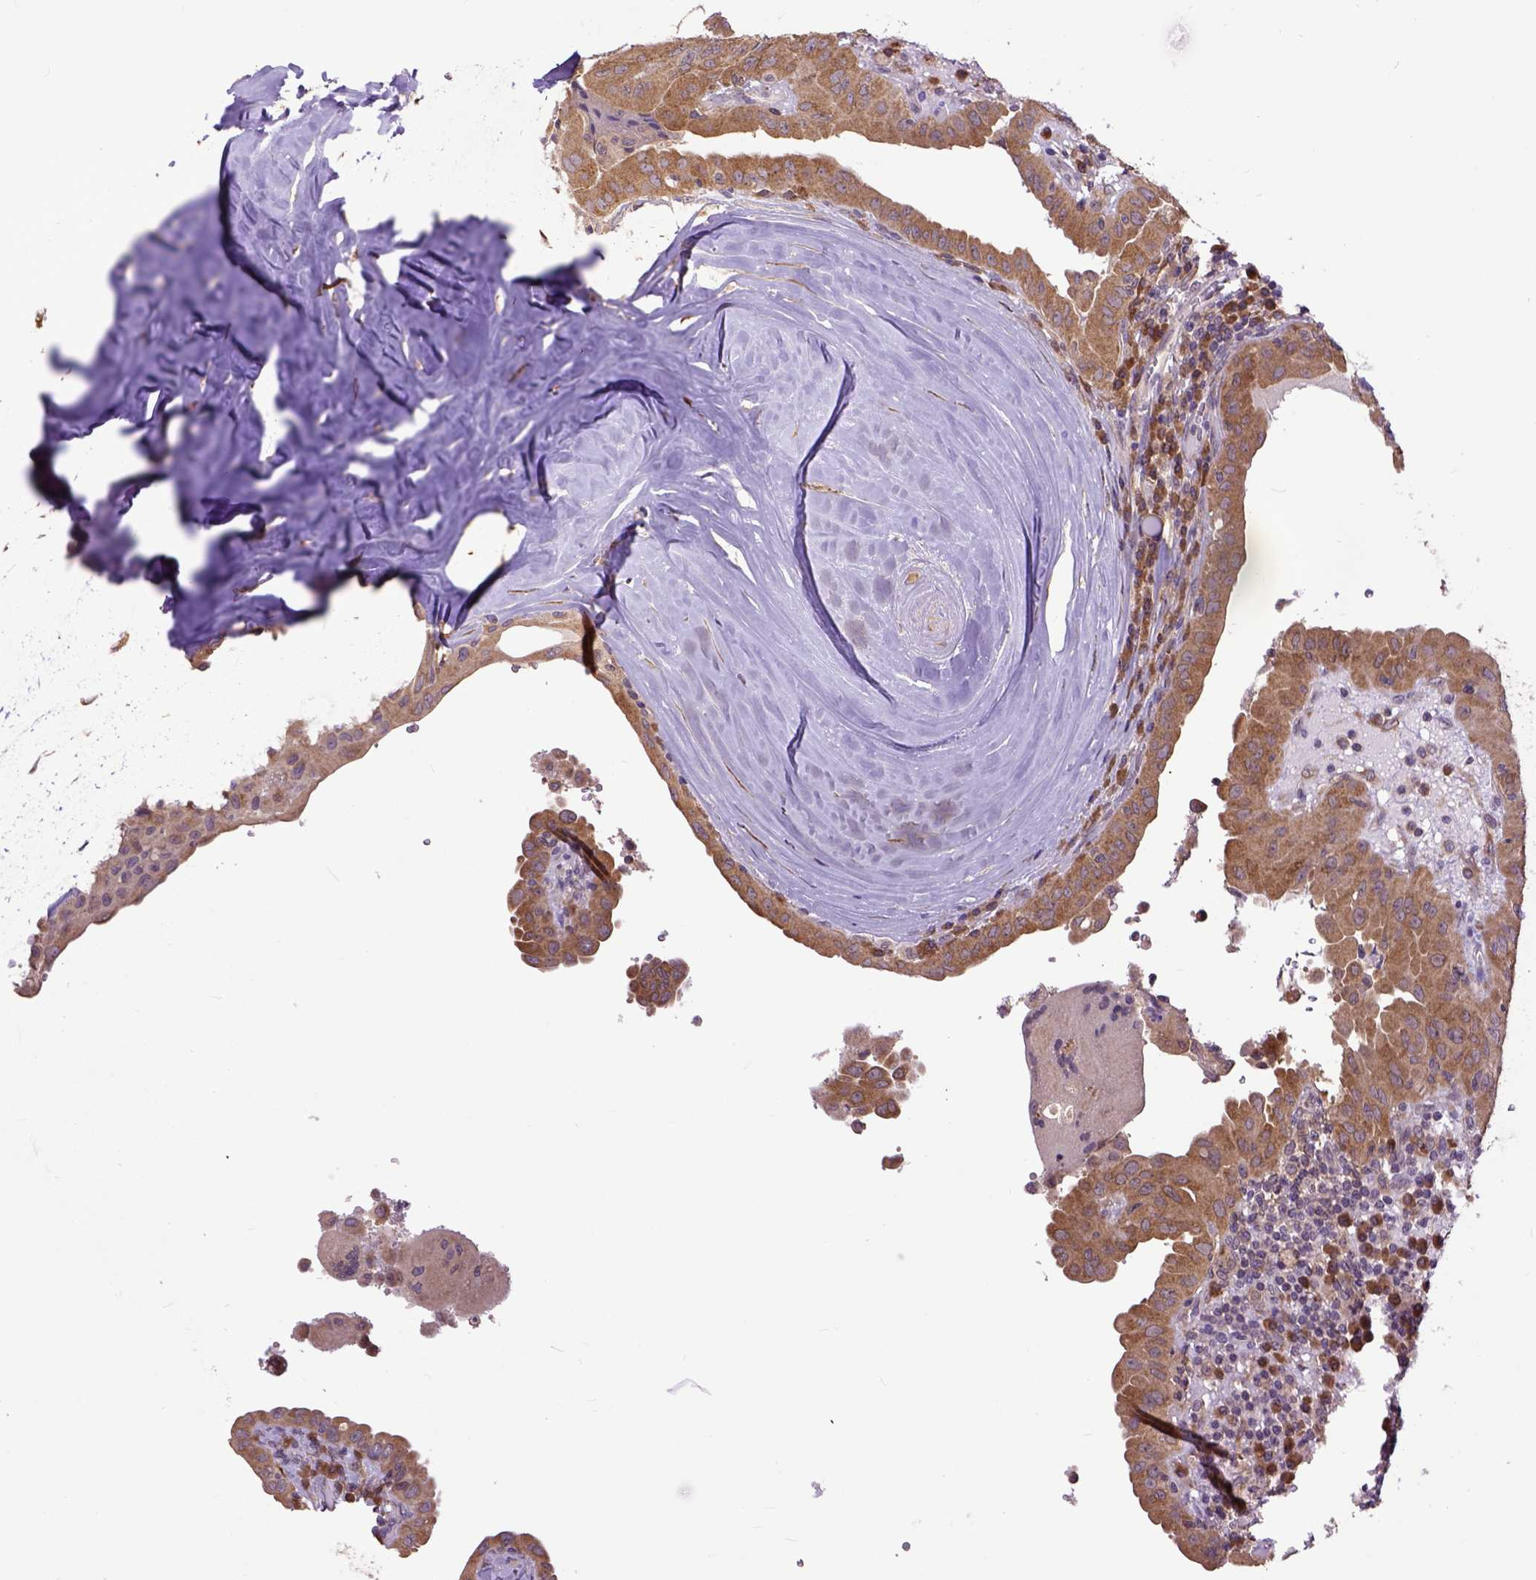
{"staining": {"intensity": "moderate", "quantity": ">75%", "location": "cytoplasmic/membranous"}, "tissue": "thyroid cancer", "cell_type": "Tumor cells", "image_type": "cancer", "snomed": [{"axis": "morphology", "description": "Papillary adenocarcinoma, NOS"}, {"axis": "topography", "description": "Thyroid gland"}], "caption": "DAB immunohistochemical staining of papillary adenocarcinoma (thyroid) demonstrates moderate cytoplasmic/membranous protein staining in about >75% of tumor cells.", "gene": "ARL1", "patient": {"sex": "female", "age": 37}}